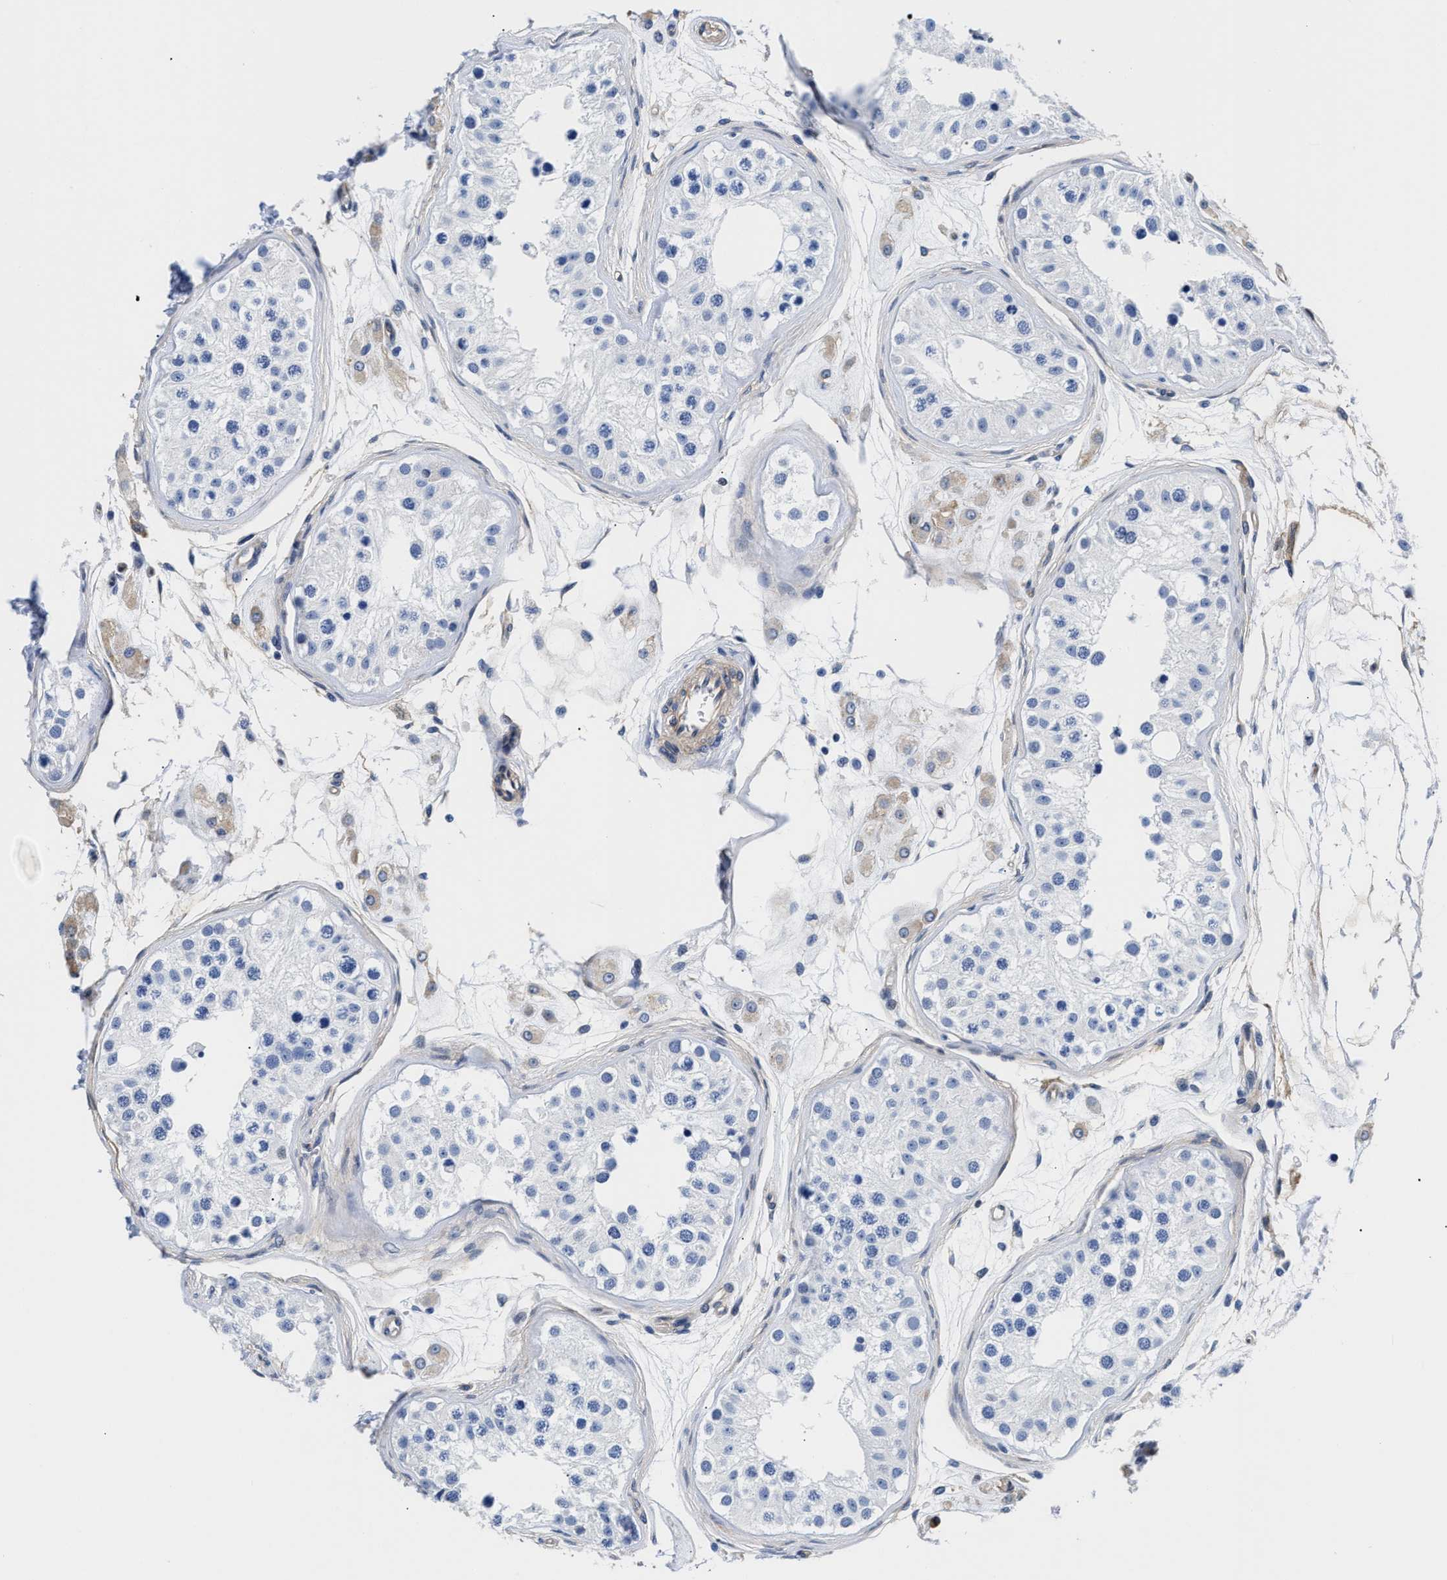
{"staining": {"intensity": "negative", "quantity": "none", "location": "none"}, "tissue": "testis", "cell_type": "Cells in seminiferous ducts", "image_type": "normal", "snomed": [{"axis": "morphology", "description": "Normal tissue, NOS"}, {"axis": "morphology", "description": "Adenocarcinoma, metastatic, NOS"}, {"axis": "topography", "description": "Testis"}], "caption": "Testis was stained to show a protein in brown. There is no significant expression in cells in seminiferous ducts. (DAB (3,3'-diaminobenzidine) immunohistochemistry (IHC), high magnification).", "gene": "TRIM29", "patient": {"sex": "male", "age": 26}}